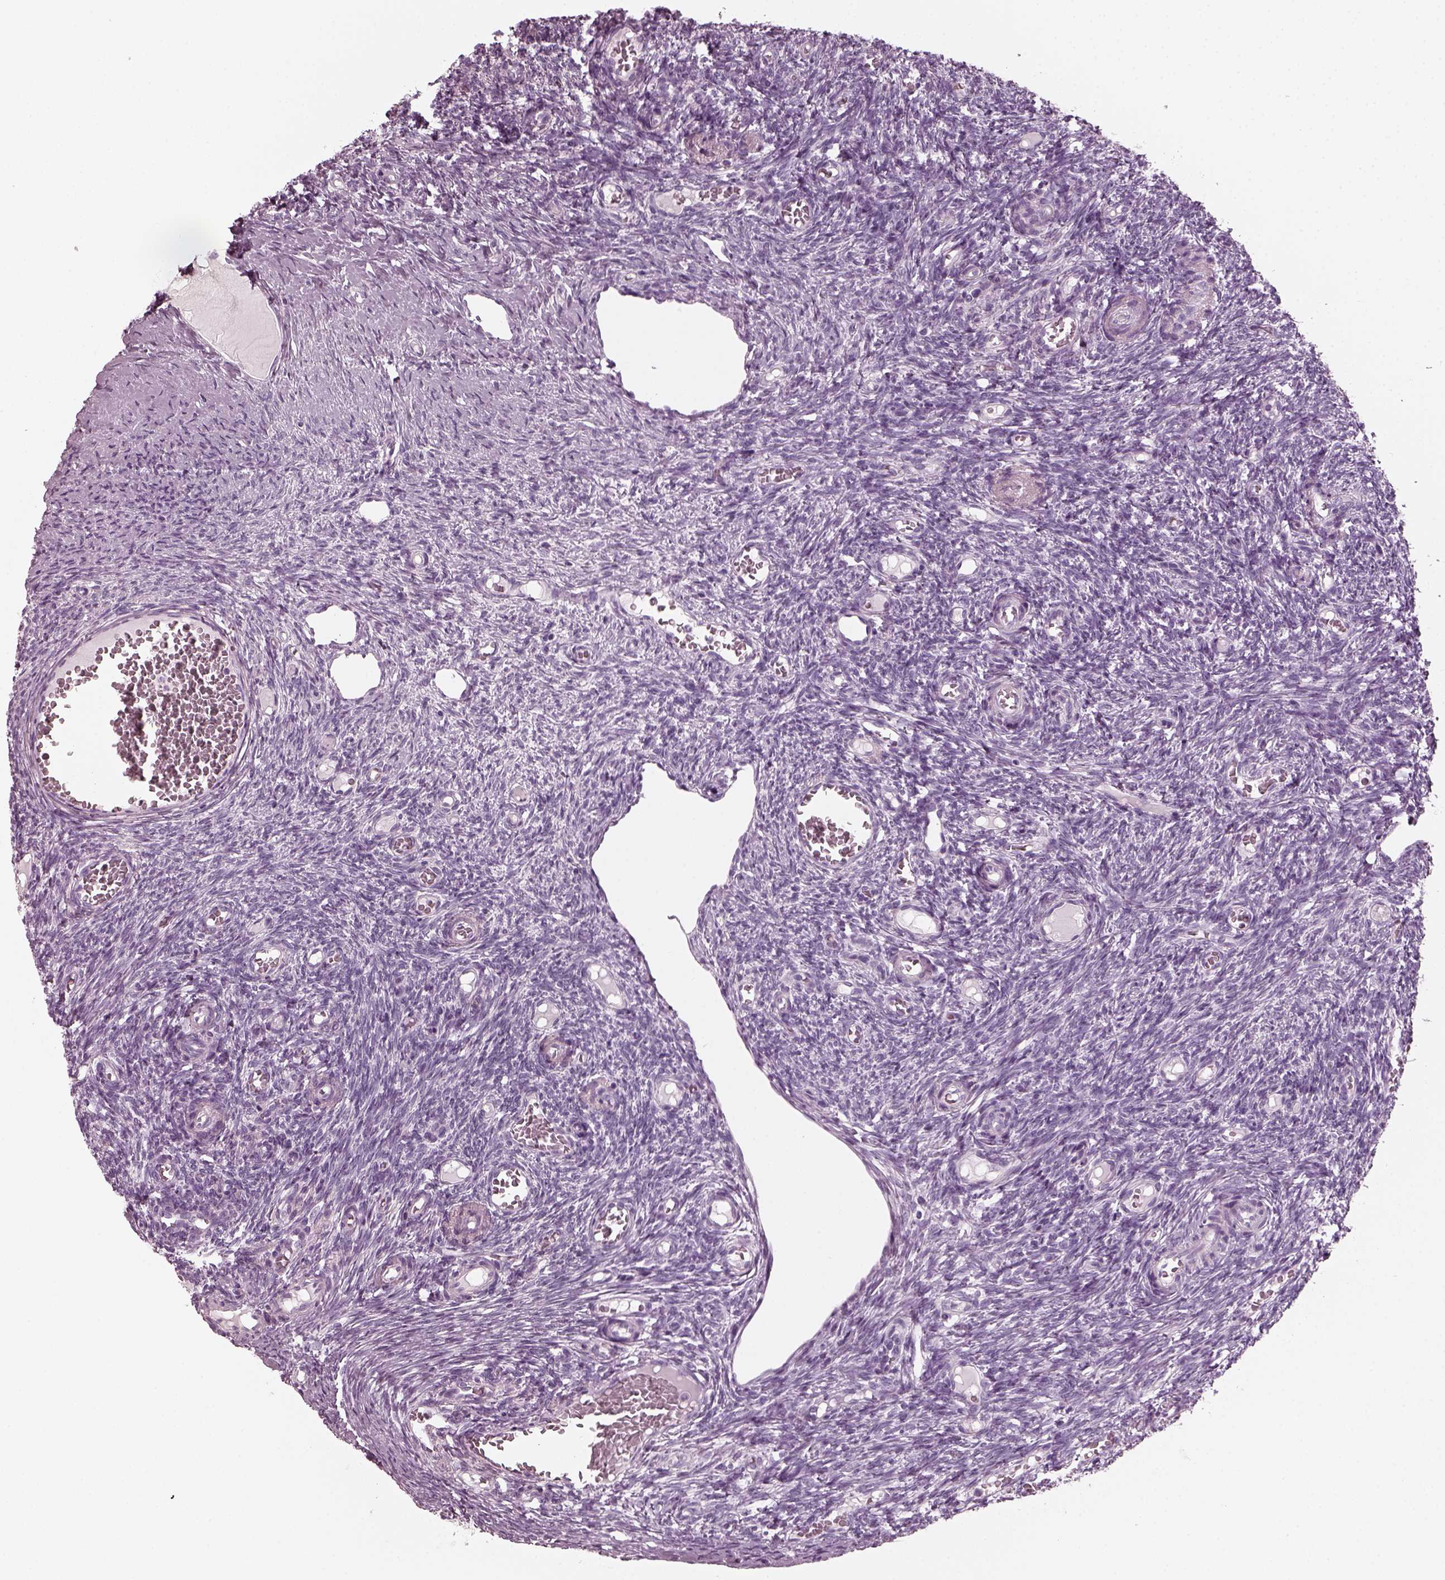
{"staining": {"intensity": "negative", "quantity": "none", "location": "none"}, "tissue": "ovary", "cell_type": "Follicle cells", "image_type": "normal", "snomed": [{"axis": "morphology", "description": "Normal tissue, NOS"}, {"axis": "topography", "description": "Ovary"}], "caption": "Immunohistochemistry (IHC) image of benign ovary: ovary stained with DAB displays no significant protein positivity in follicle cells.", "gene": "RCVRN", "patient": {"sex": "female", "age": 39}}